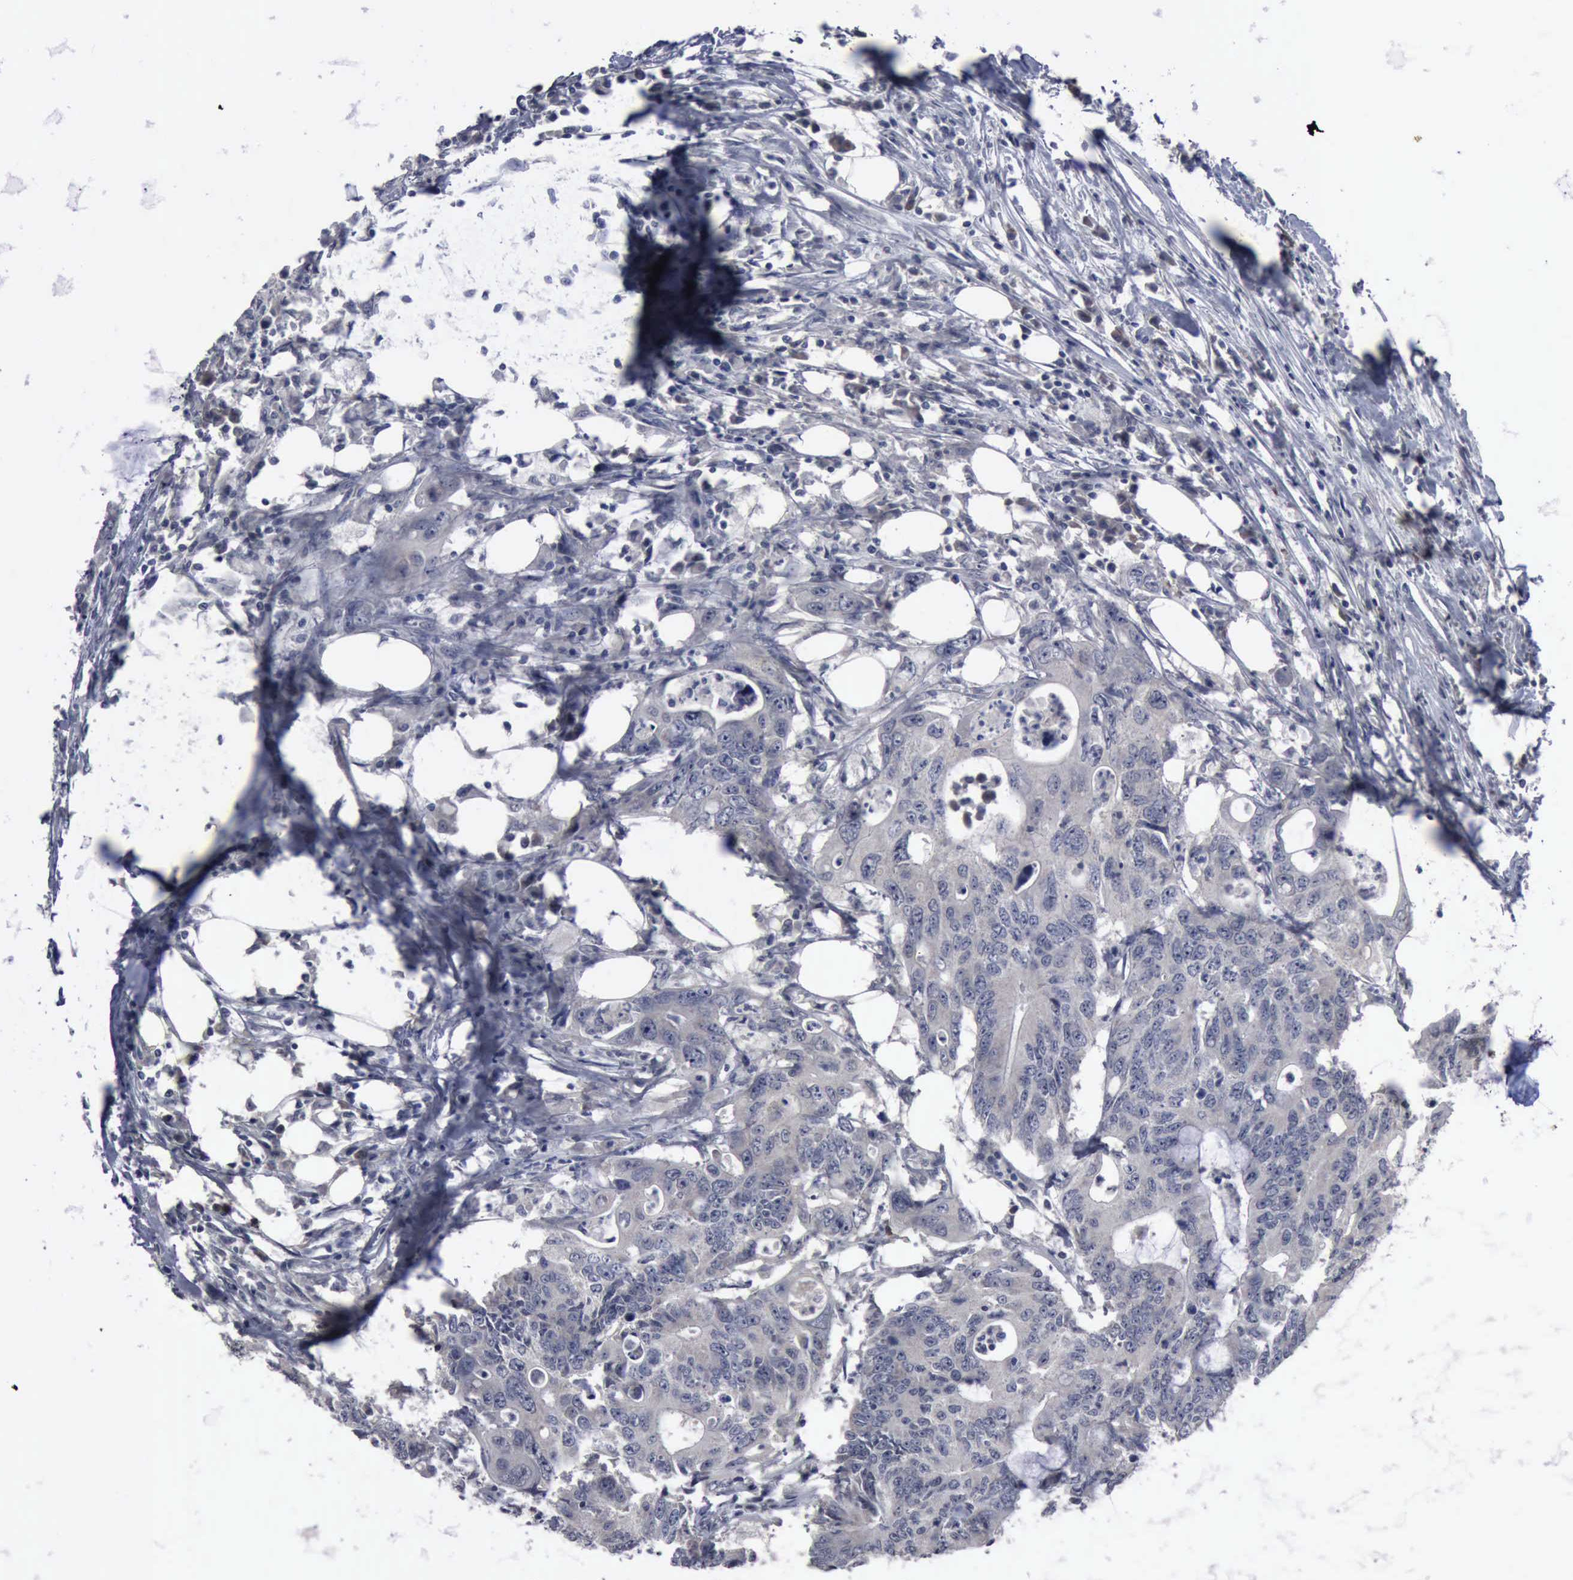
{"staining": {"intensity": "negative", "quantity": "none", "location": "none"}, "tissue": "colorectal cancer", "cell_type": "Tumor cells", "image_type": "cancer", "snomed": [{"axis": "morphology", "description": "Adenocarcinoma, NOS"}, {"axis": "topography", "description": "Colon"}], "caption": "Tumor cells are negative for brown protein staining in colorectal cancer (adenocarcinoma). (DAB (3,3'-diaminobenzidine) immunohistochemistry with hematoxylin counter stain).", "gene": "MYO18B", "patient": {"sex": "male", "age": 71}}